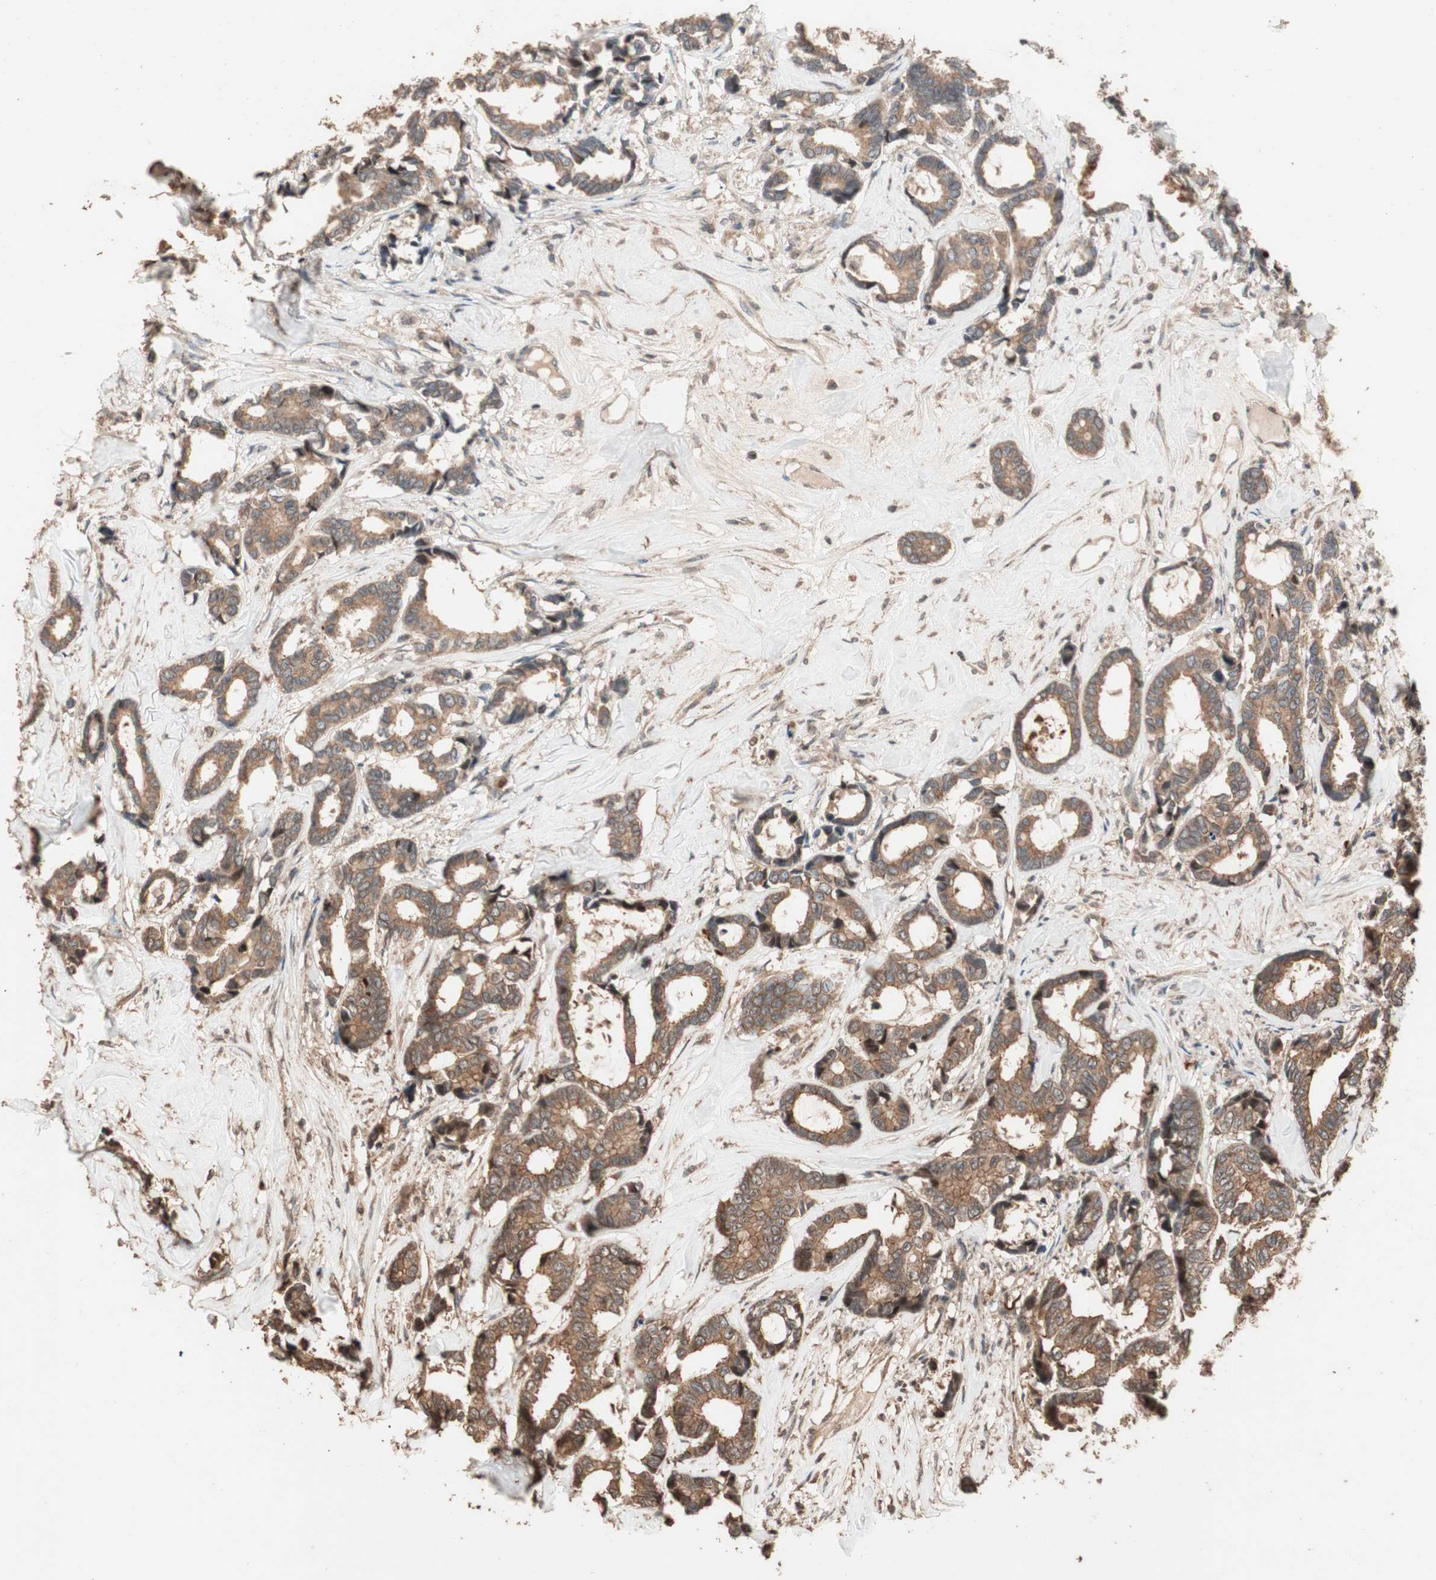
{"staining": {"intensity": "moderate", "quantity": ">75%", "location": "cytoplasmic/membranous"}, "tissue": "breast cancer", "cell_type": "Tumor cells", "image_type": "cancer", "snomed": [{"axis": "morphology", "description": "Duct carcinoma"}, {"axis": "topography", "description": "Breast"}], "caption": "This is a histology image of immunohistochemistry (IHC) staining of breast invasive ductal carcinoma, which shows moderate staining in the cytoplasmic/membranous of tumor cells.", "gene": "USP20", "patient": {"sex": "female", "age": 87}}